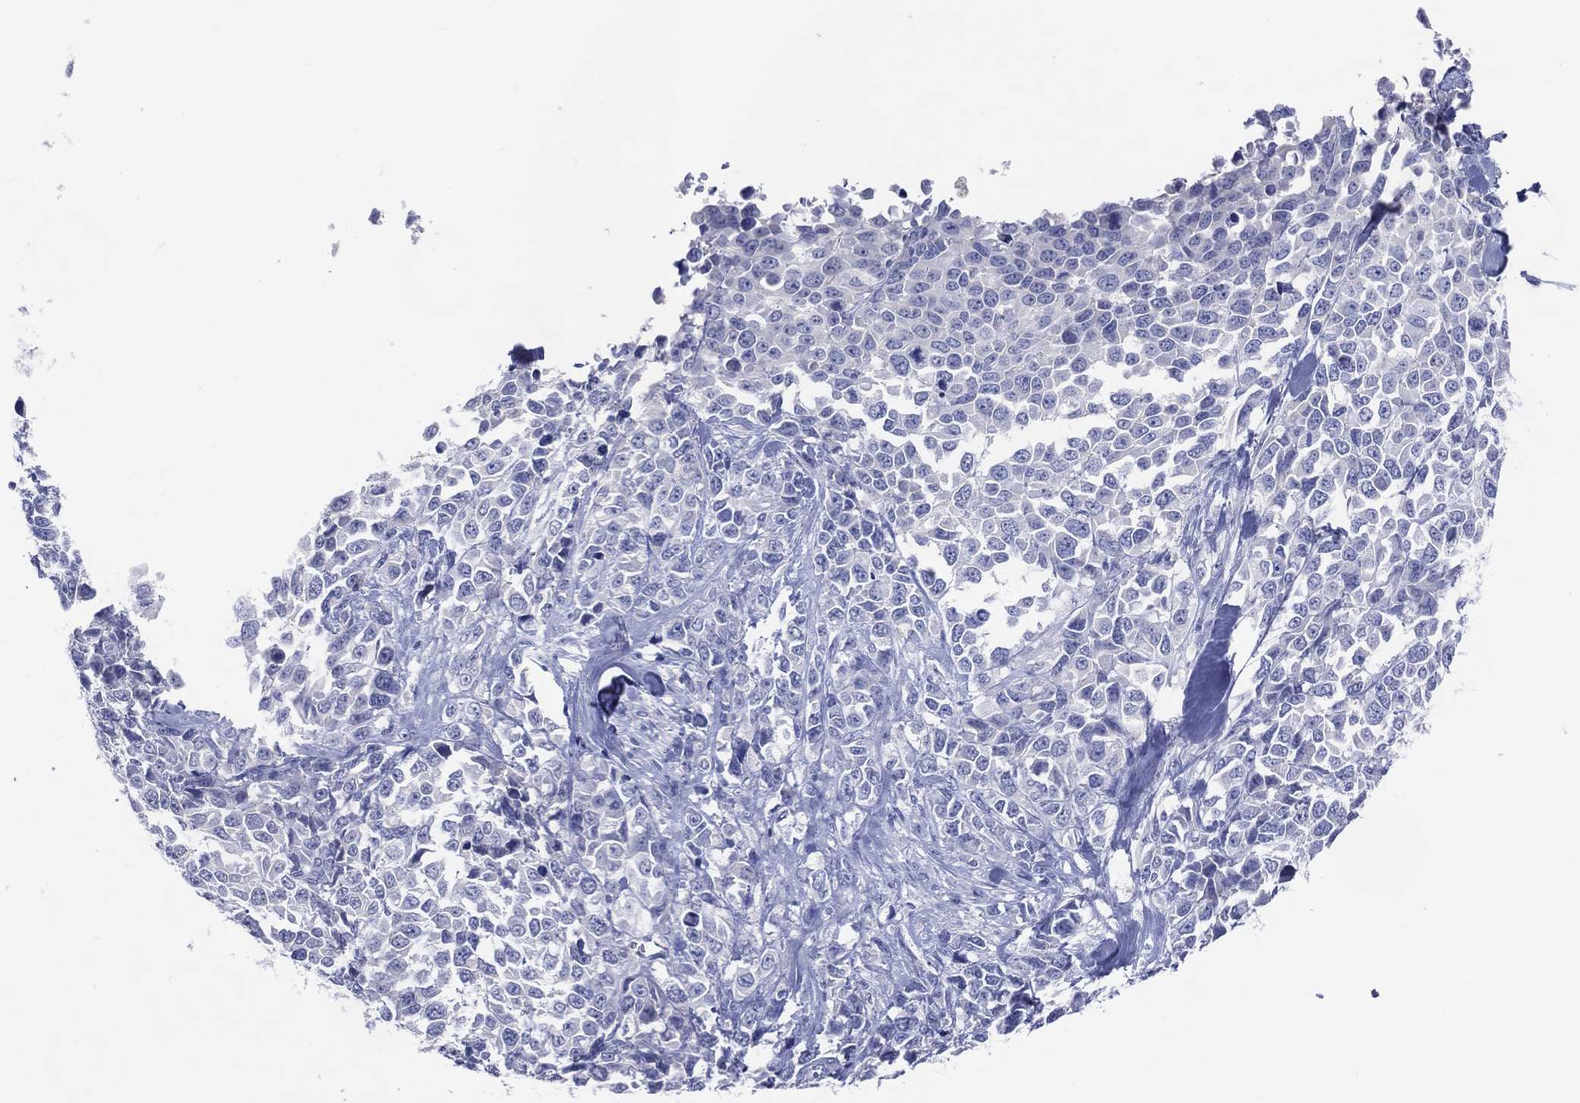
{"staining": {"intensity": "negative", "quantity": "none", "location": "none"}, "tissue": "melanoma", "cell_type": "Tumor cells", "image_type": "cancer", "snomed": [{"axis": "morphology", "description": "Malignant melanoma, Metastatic site"}, {"axis": "topography", "description": "Skin"}], "caption": "An image of human melanoma is negative for staining in tumor cells. (Stains: DAB immunohistochemistry with hematoxylin counter stain, Microscopy: brightfield microscopy at high magnification).", "gene": "DNAH6", "patient": {"sex": "male", "age": 84}}